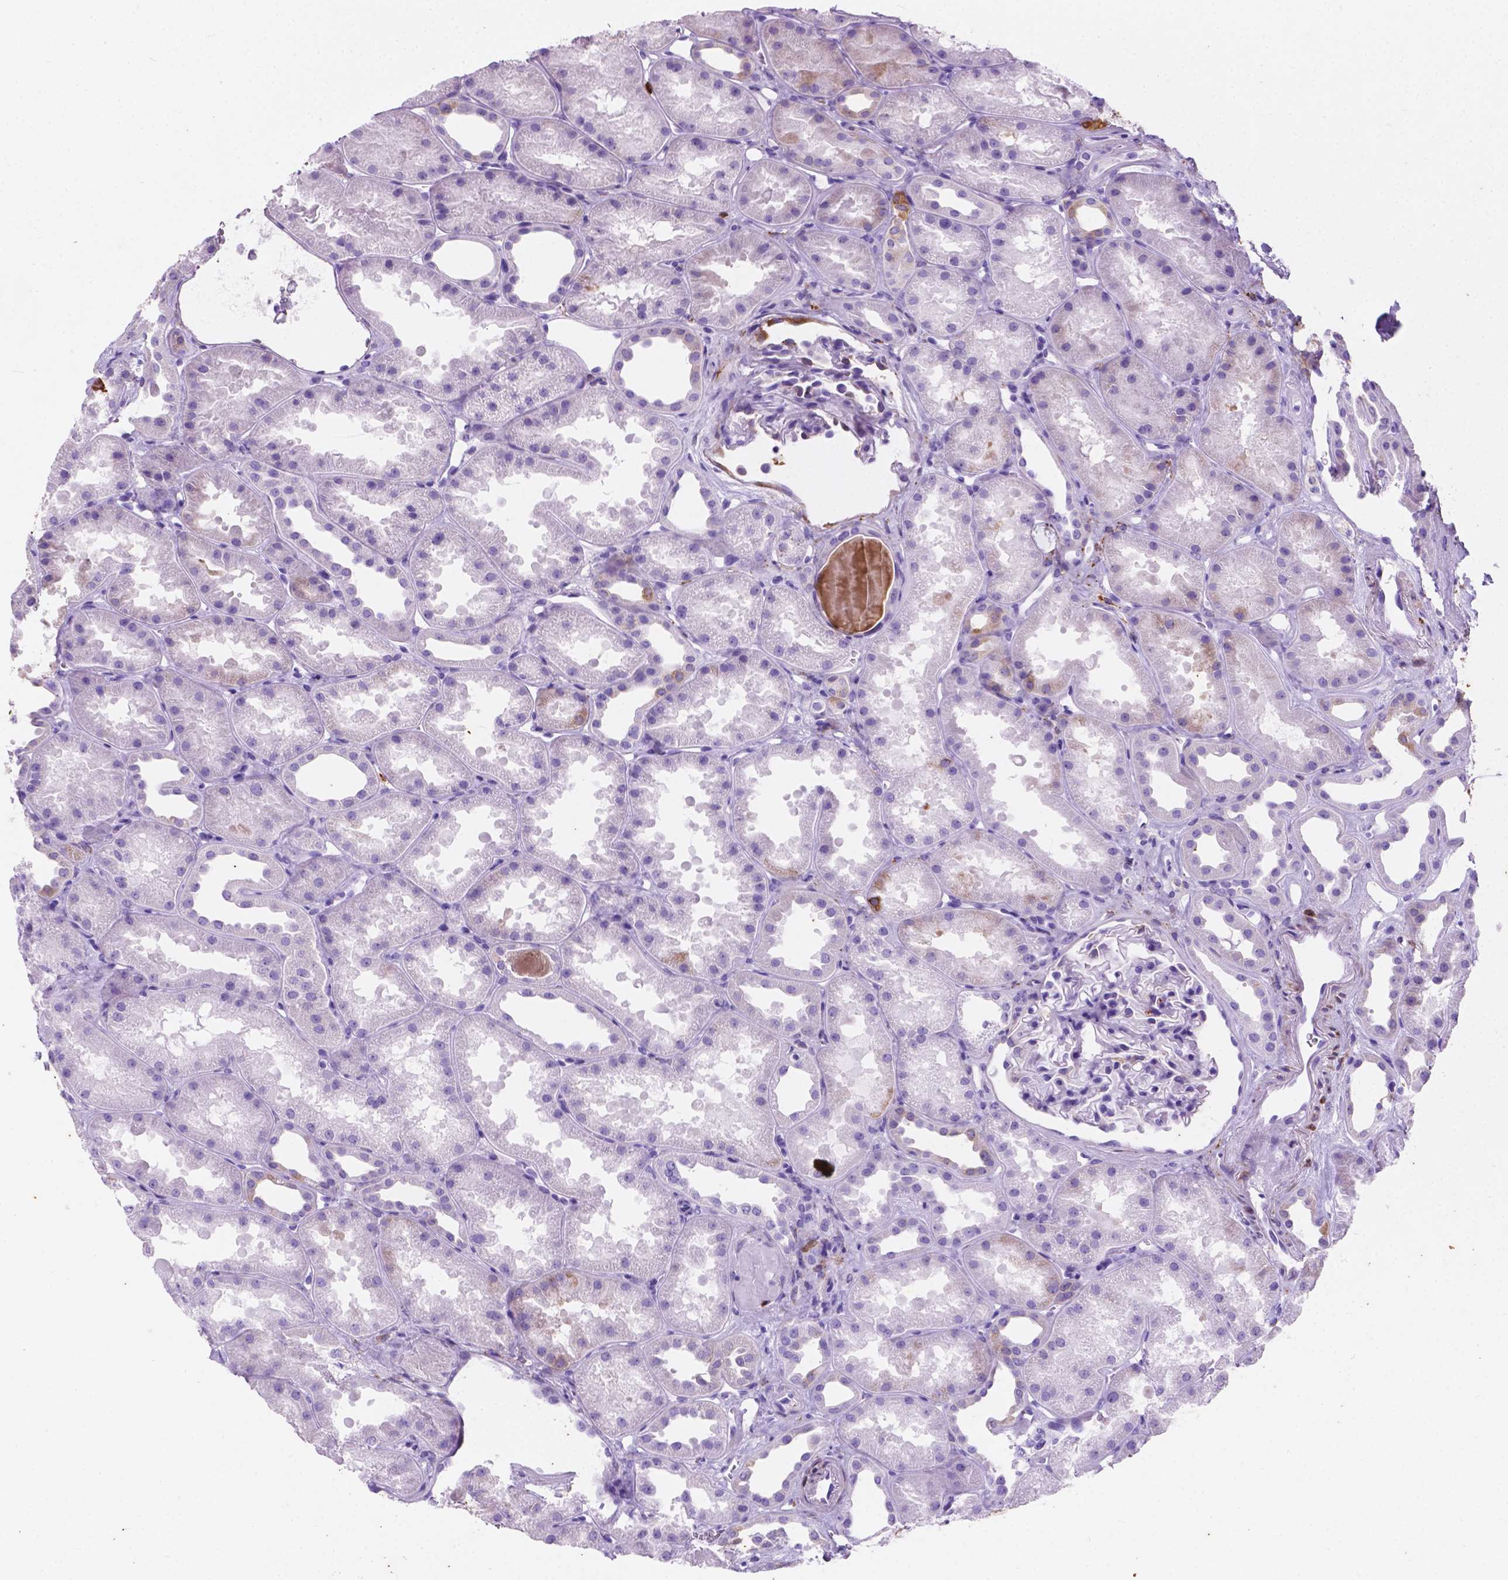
{"staining": {"intensity": "negative", "quantity": "none", "location": "none"}, "tissue": "kidney", "cell_type": "Cells in glomeruli", "image_type": "normal", "snomed": [{"axis": "morphology", "description": "Normal tissue, NOS"}, {"axis": "topography", "description": "Kidney"}], "caption": "This is an immunohistochemistry photomicrograph of unremarkable human kidney. There is no expression in cells in glomeruli.", "gene": "MACF1", "patient": {"sex": "male", "age": 61}}